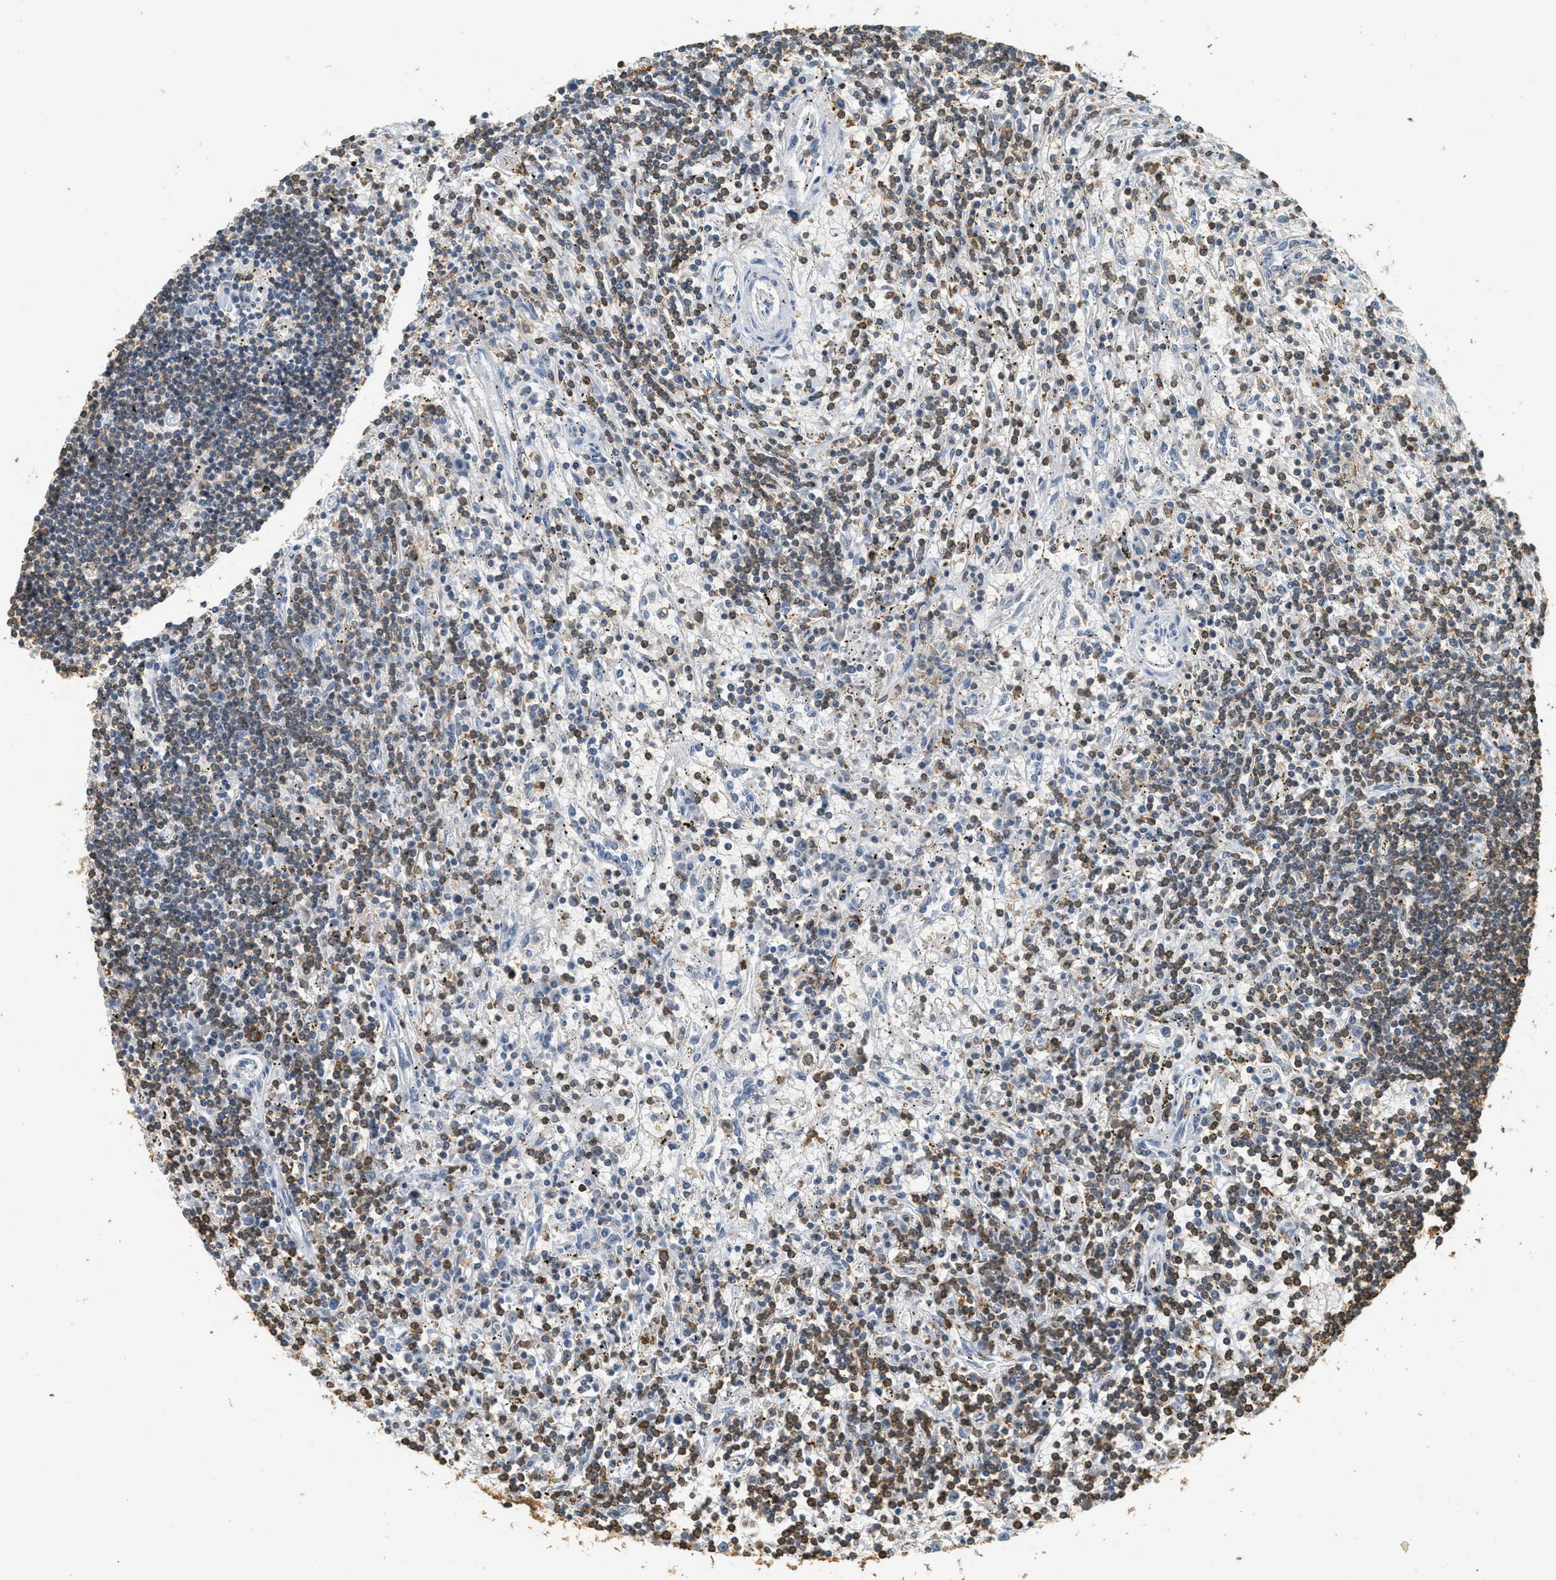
{"staining": {"intensity": "weak", "quantity": "25%-75%", "location": "cytoplasmic/membranous"}, "tissue": "lymphoma", "cell_type": "Tumor cells", "image_type": "cancer", "snomed": [{"axis": "morphology", "description": "Malignant lymphoma, non-Hodgkin's type, Low grade"}, {"axis": "topography", "description": "Spleen"}], "caption": "A photomicrograph of human malignant lymphoma, non-Hodgkin's type (low-grade) stained for a protein exhibits weak cytoplasmic/membranous brown staining in tumor cells.", "gene": "LSP1", "patient": {"sex": "male", "age": 76}}